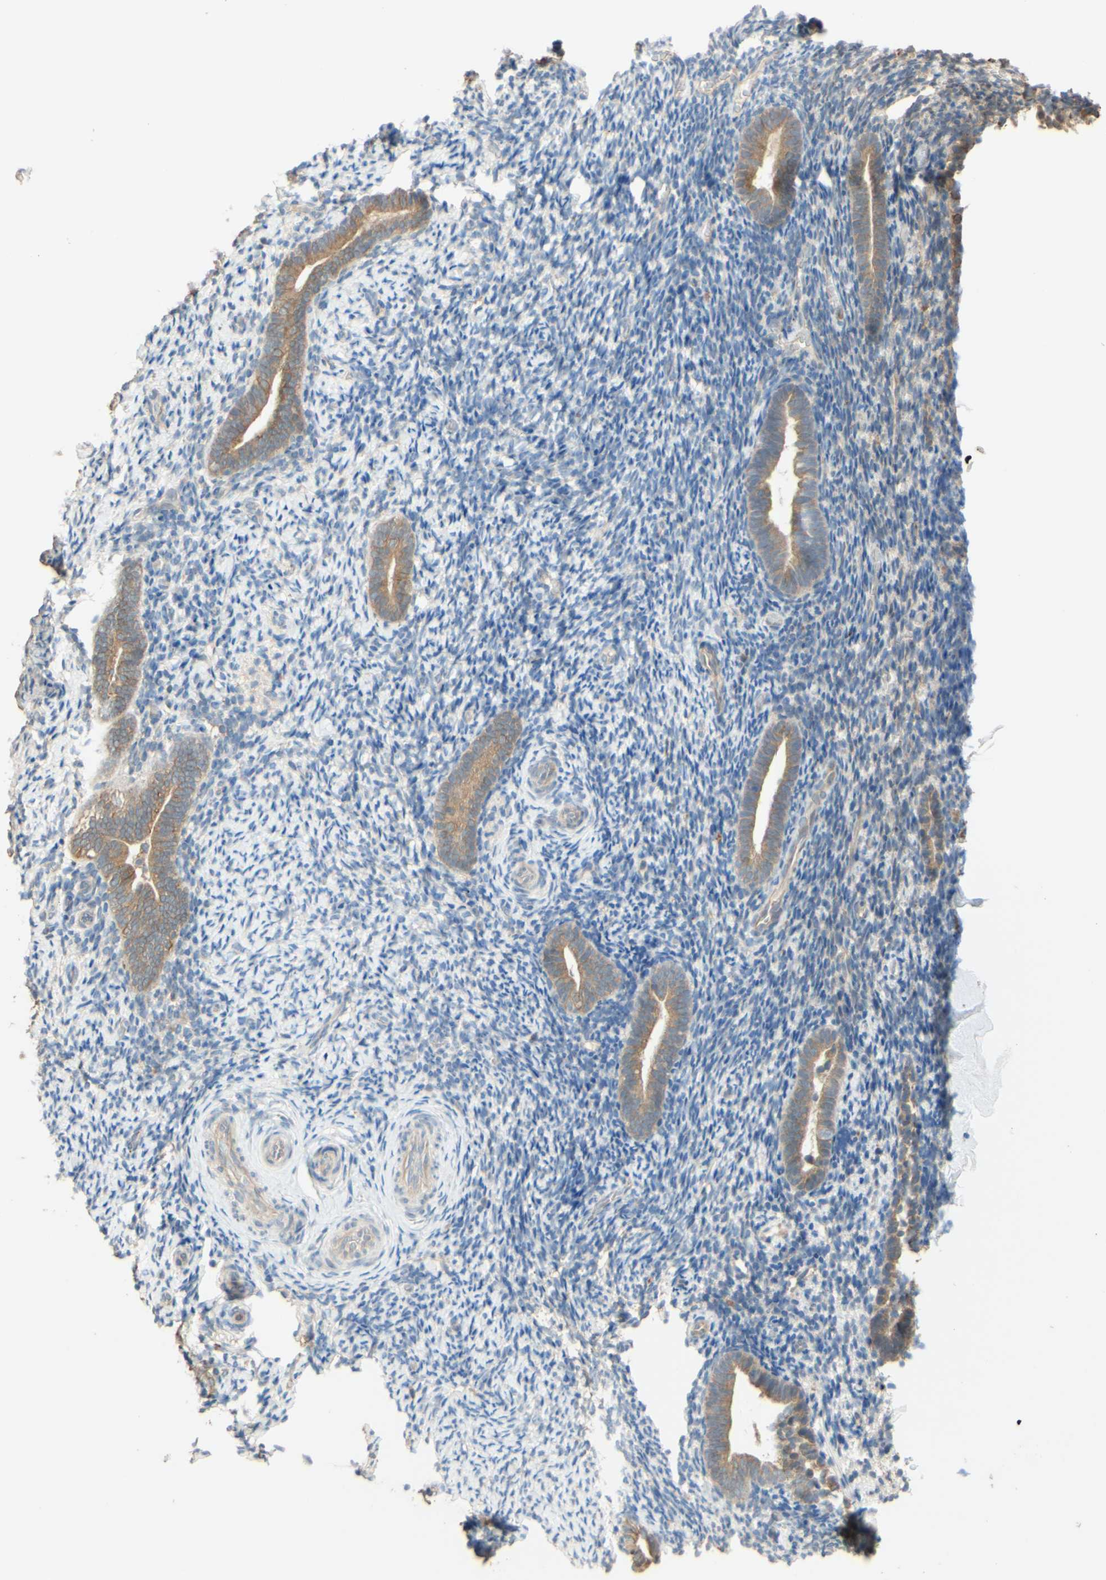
{"staining": {"intensity": "negative", "quantity": "none", "location": "none"}, "tissue": "endometrium", "cell_type": "Cells in endometrial stroma", "image_type": "normal", "snomed": [{"axis": "morphology", "description": "Normal tissue, NOS"}, {"axis": "topography", "description": "Endometrium"}], "caption": "DAB immunohistochemical staining of benign human endometrium demonstrates no significant positivity in cells in endometrial stroma. (Stains: DAB immunohistochemistry with hematoxylin counter stain, Microscopy: brightfield microscopy at high magnification).", "gene": "SMIM19", "patient": {"sex": "female", "age": 51}}